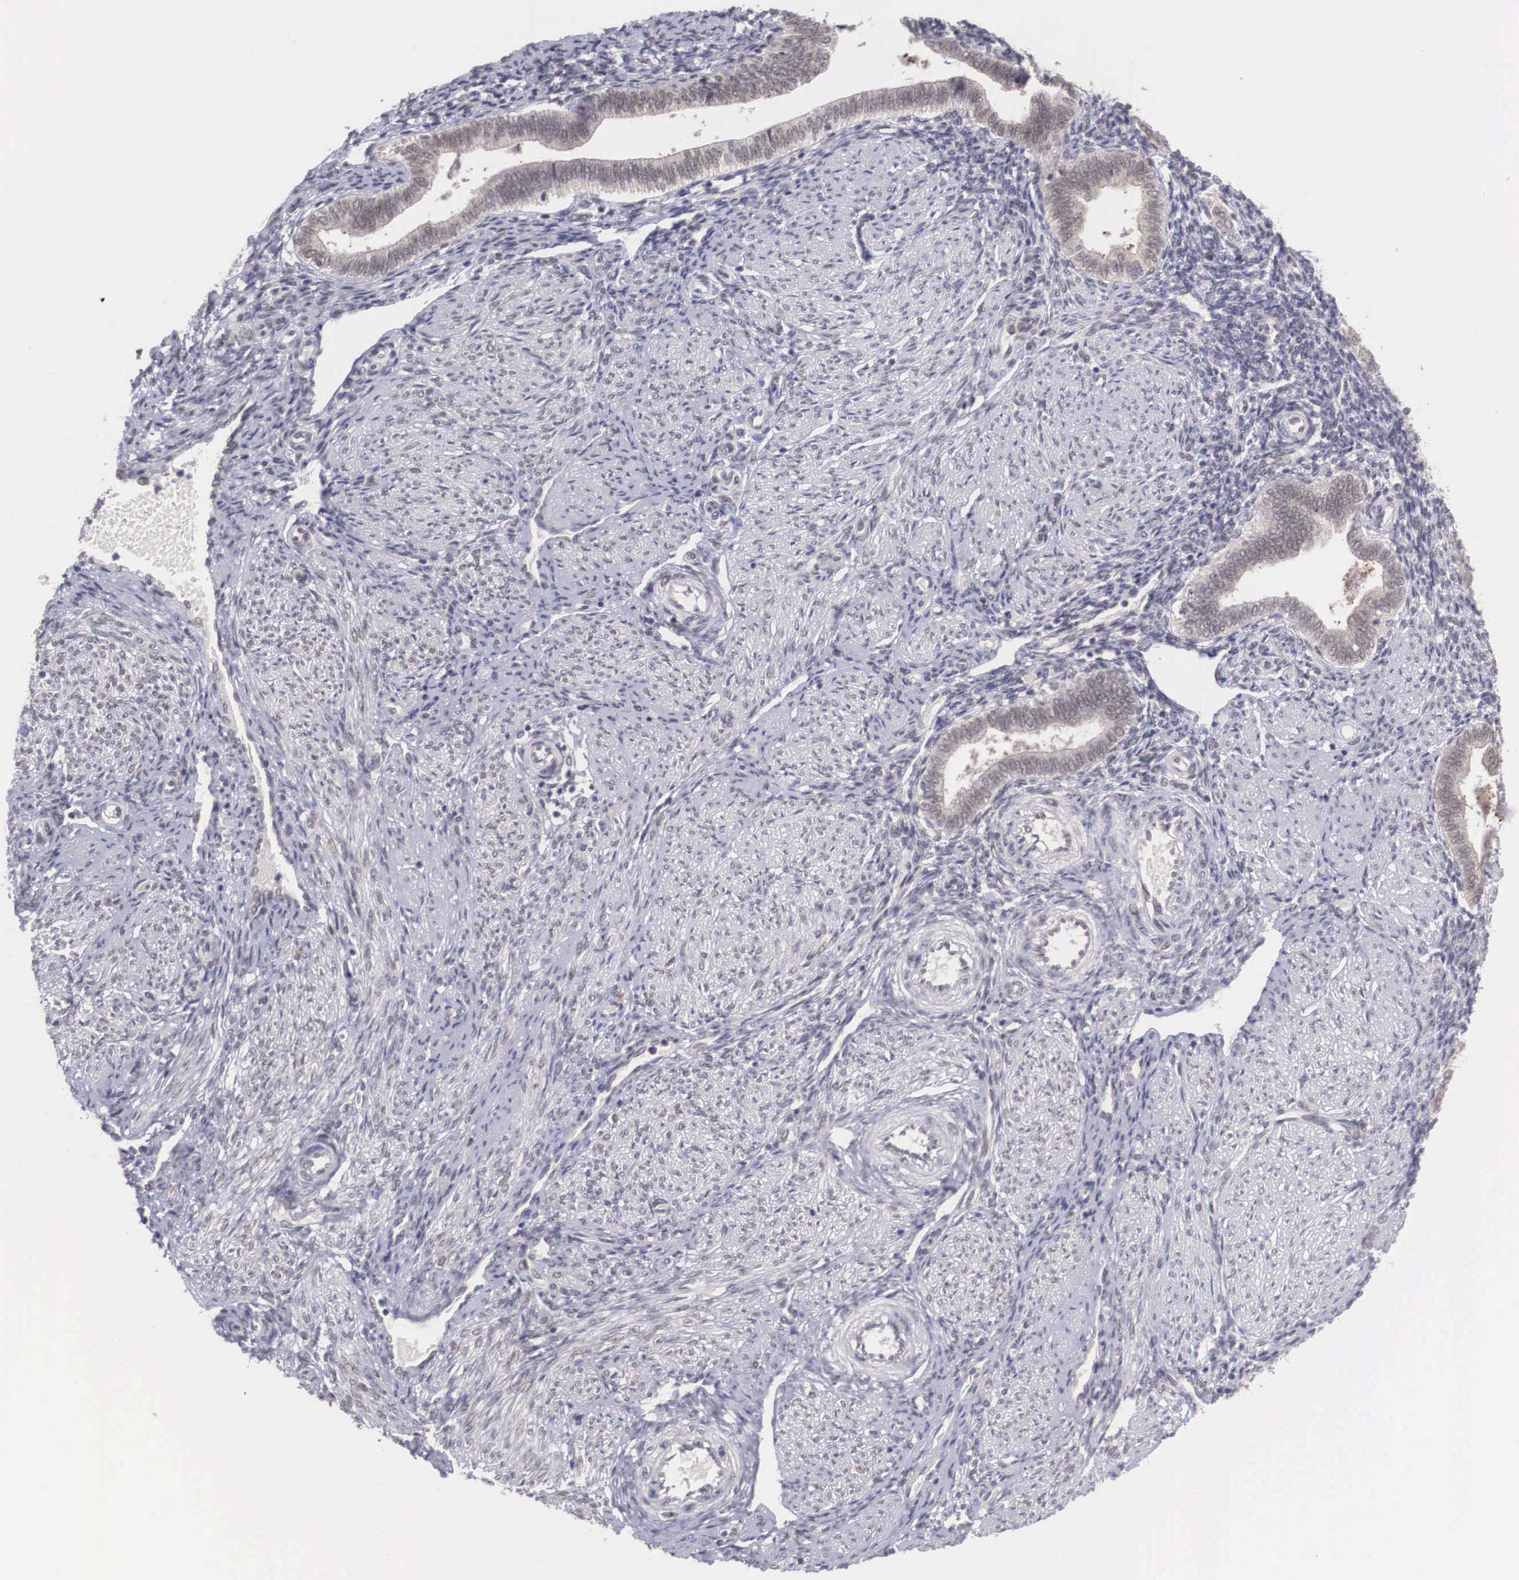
{"staining": {"intensity": "weak", "quantity": "<25%", "location": "cytoplasmic/membranous,nuclear"}, "tissue": "endometrium", "cell_type": "Cells in endometrial stroma", "image_type": "normal", "snomed": [{"axis": "morphology", "description": "Normal tissue, NOS"}, {"axis": "topography", "description": "Endometrium"}], "caption": "IHC photomicrograph of unremarkable endometrium: endometrium stained with DAB (3,3'-diaminobenzidine) shows no significant protein expression in cells in endometrial stroma.", "gene": "NINL", "patient": {"sex": "female", "age": 36}}